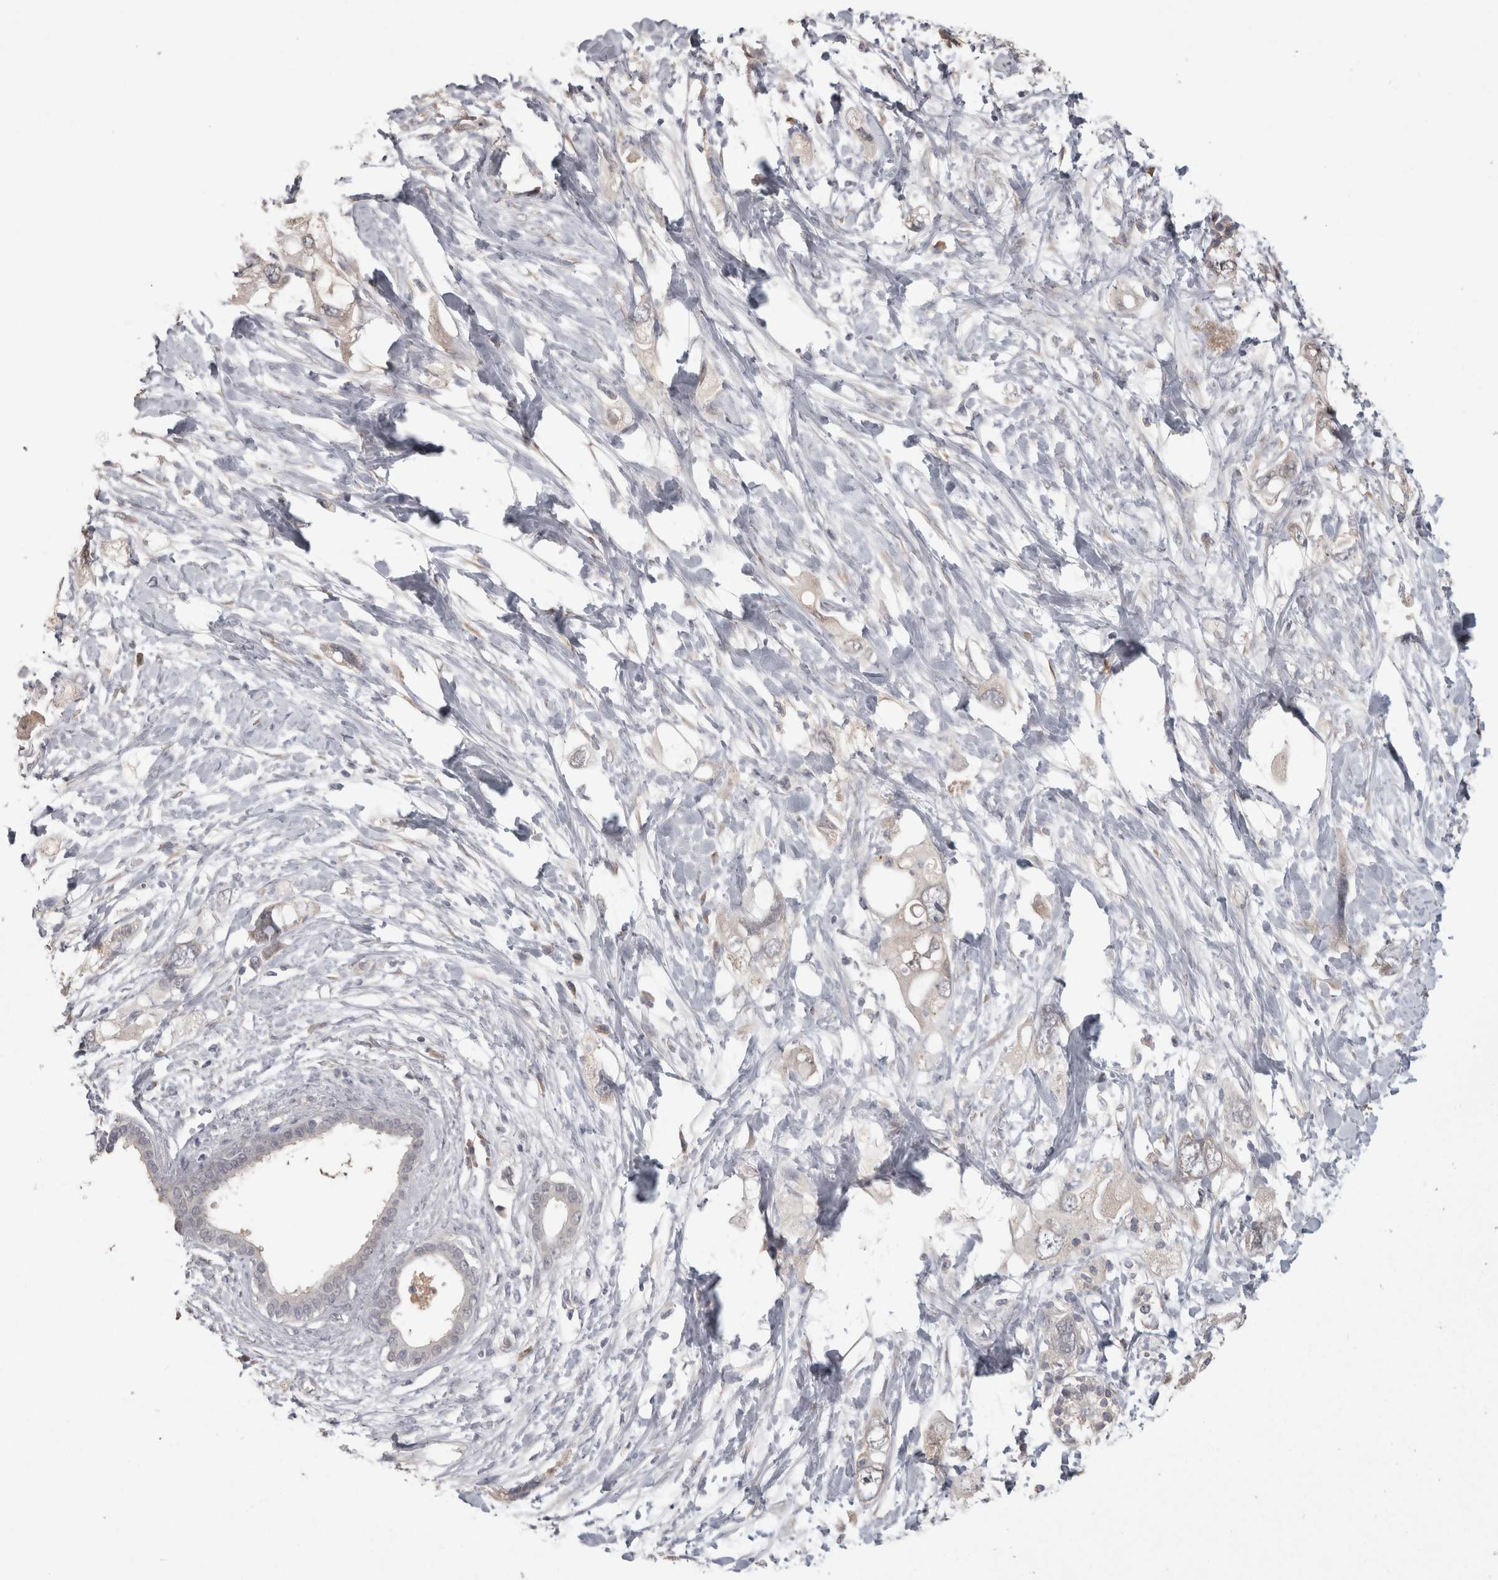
{"staining": {"intensity": "negative", "quantity": "none", "location": "none"}, "tissue": "pancreatic cancer", "cell_type": "Tumor cells", "image_type": "cancer", "snomed": [{"axis": "morphology", "description": "Adenocarcinoma, NOS"}, {"axis": "topography", "description": "Pancreas"}], "caption": "Pancreatic cancer stained for a protein using IHC displays no positivity tumor cells.", "gene": "RAB29", "patient": {"sex": "female", "age": 56}}